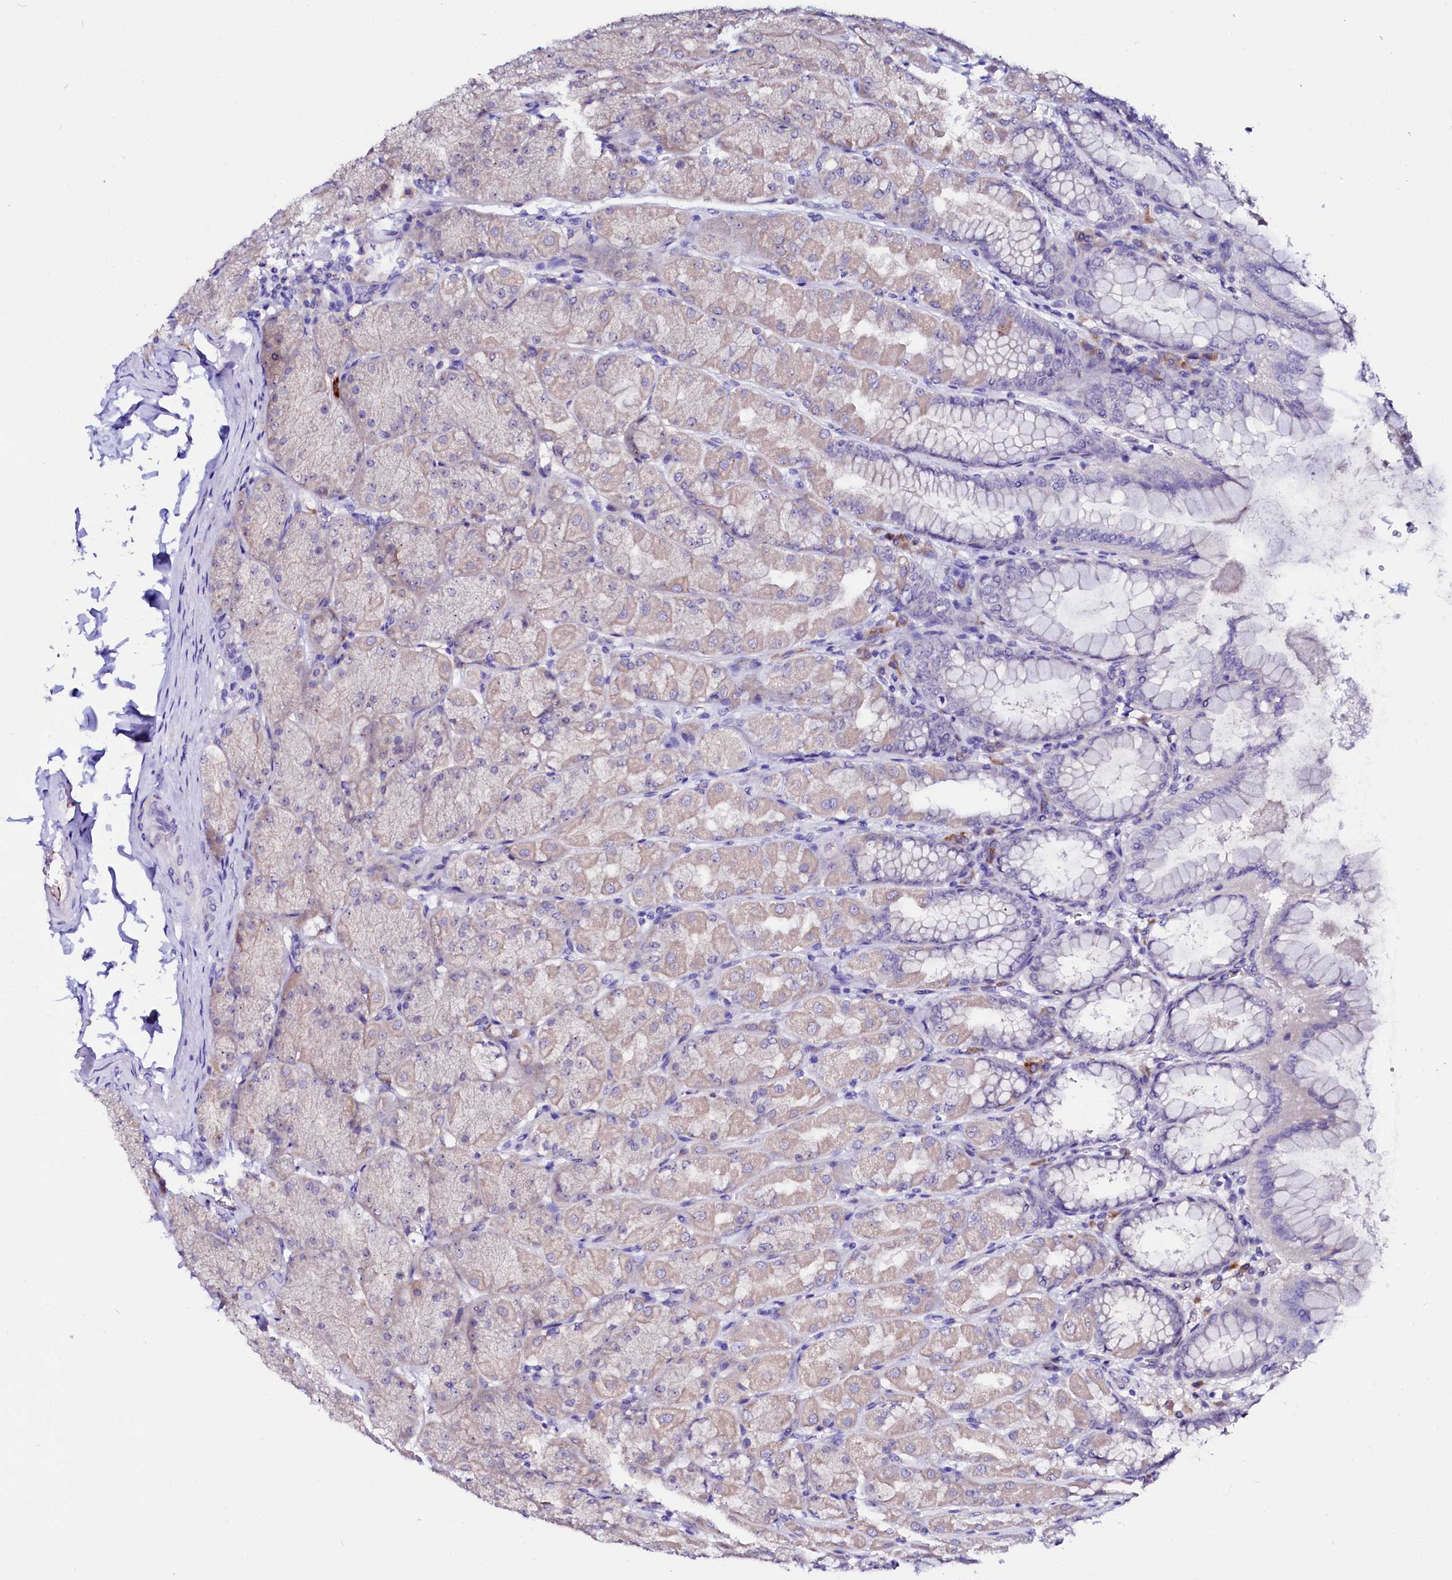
{"staining": {"intensity": "weak", "quantity": "25%-75%", "location": "cytoplasmic/membranous"}, "tissue": "stomach", "cell_type": "Glandular cells", "image_type": "normal", "snomed": [{"axis": "morphology", "description": "Normal tissue, NOS"}, {"axis": "topography", "description": "Stomach, upper"}], "caption": "The photomicrograph reveals staining of benign stomach, revealing weak cytoplasmic/membranous protein positivity (brown color) within glandular cells. The protein of interest is shown in brown color, while the nuclei are stained blue.", "gene": "BTBD16", "patient": {"sex": "female", "age": 56}}